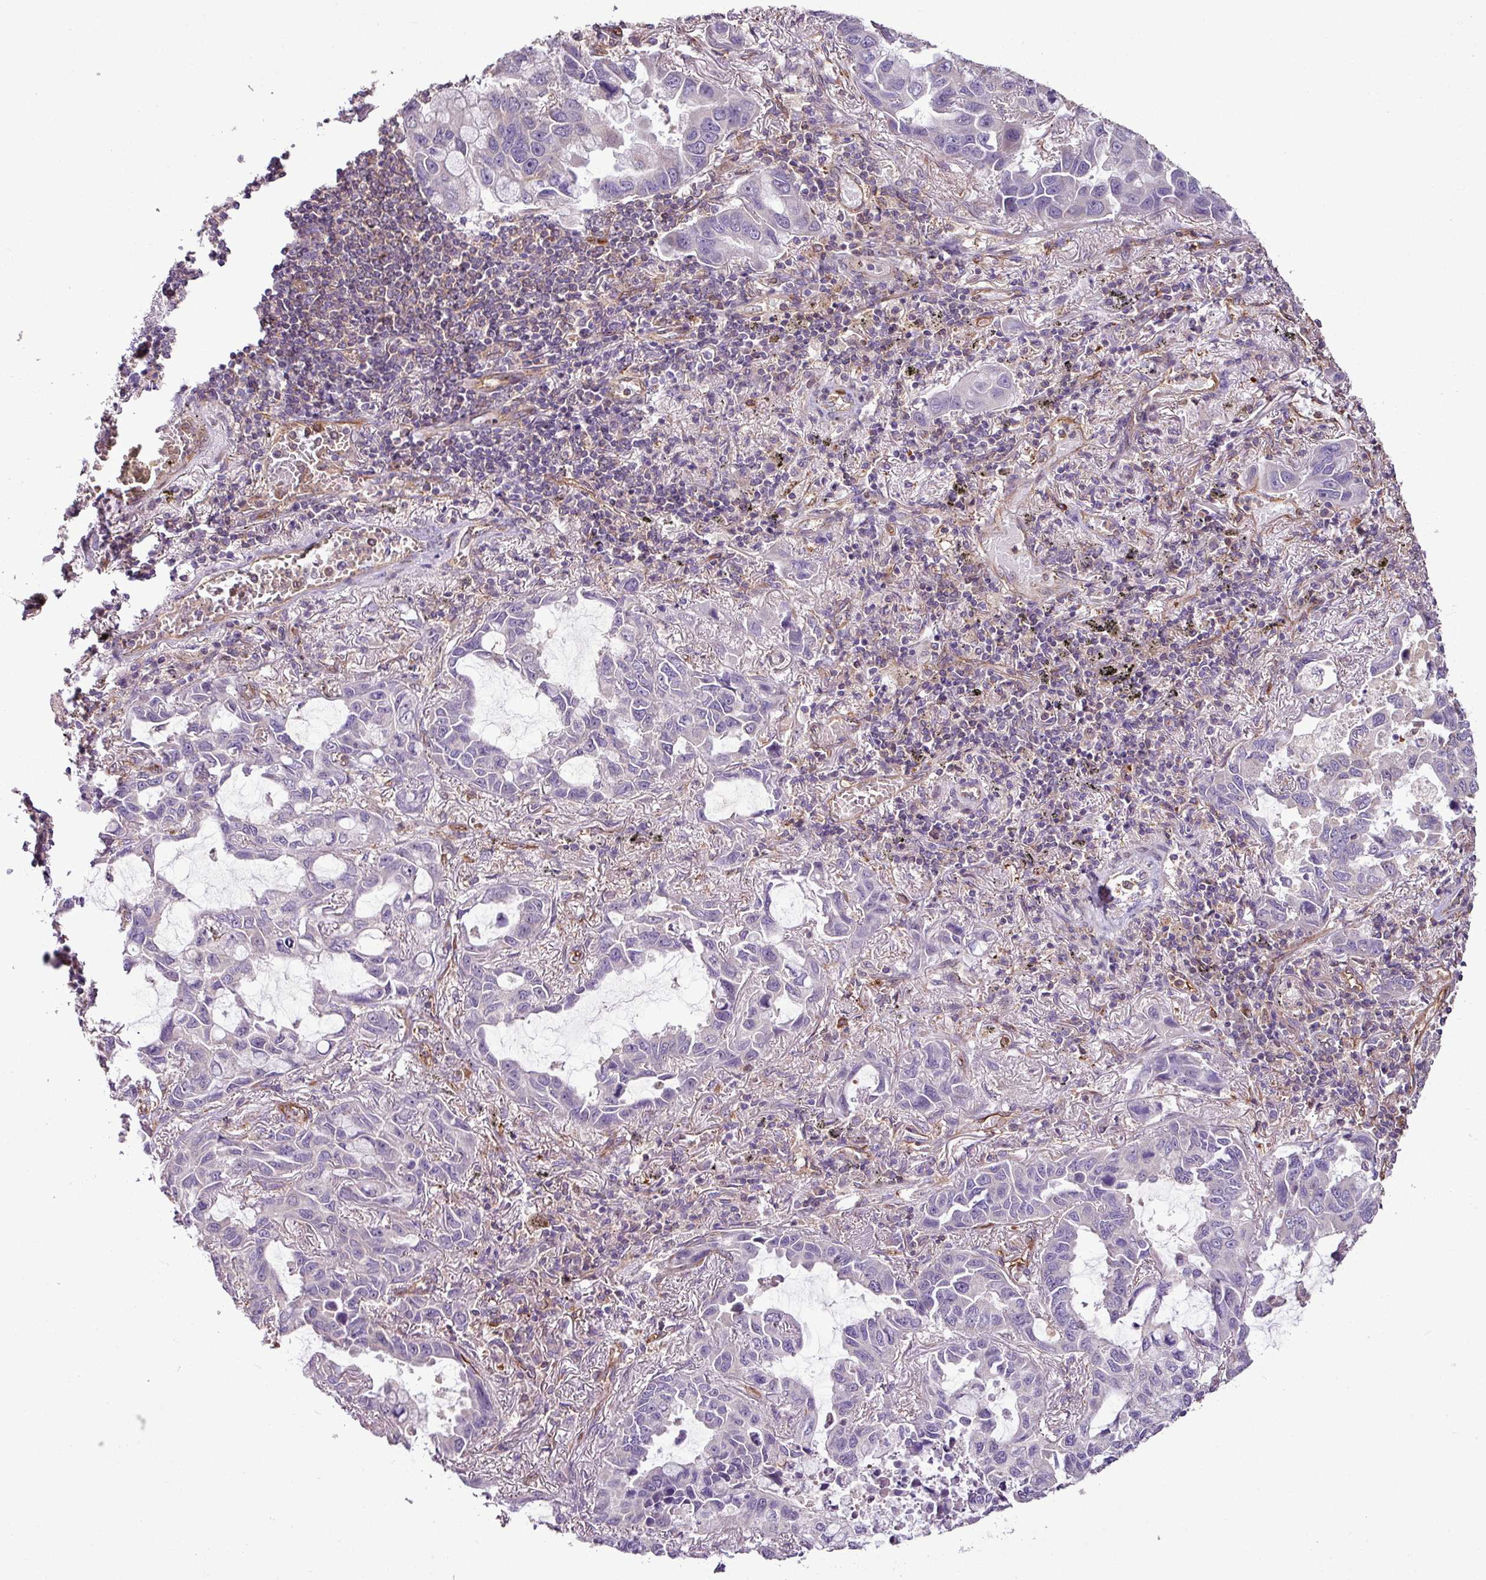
{"staining": {"intensity": "negative", "quantity": "none", "location": "none"}, "tissue": "lung cancer", "cell_type": "Tumor cells", "image_type": "cancer", "snomed": [{"axis": "morphology", "description": "Adenocarcinoma, NOS"}, {"axis": "topography", "description": "Lung"}], "caption": "DAB (3,3'-diaminobenzidine) immunohistochemical staining of lung adenocarcinoma demonstrates no significant expression in tumor cells.", "gene": "ZNF106", "patient": {"sex": "male", "age": 64}}